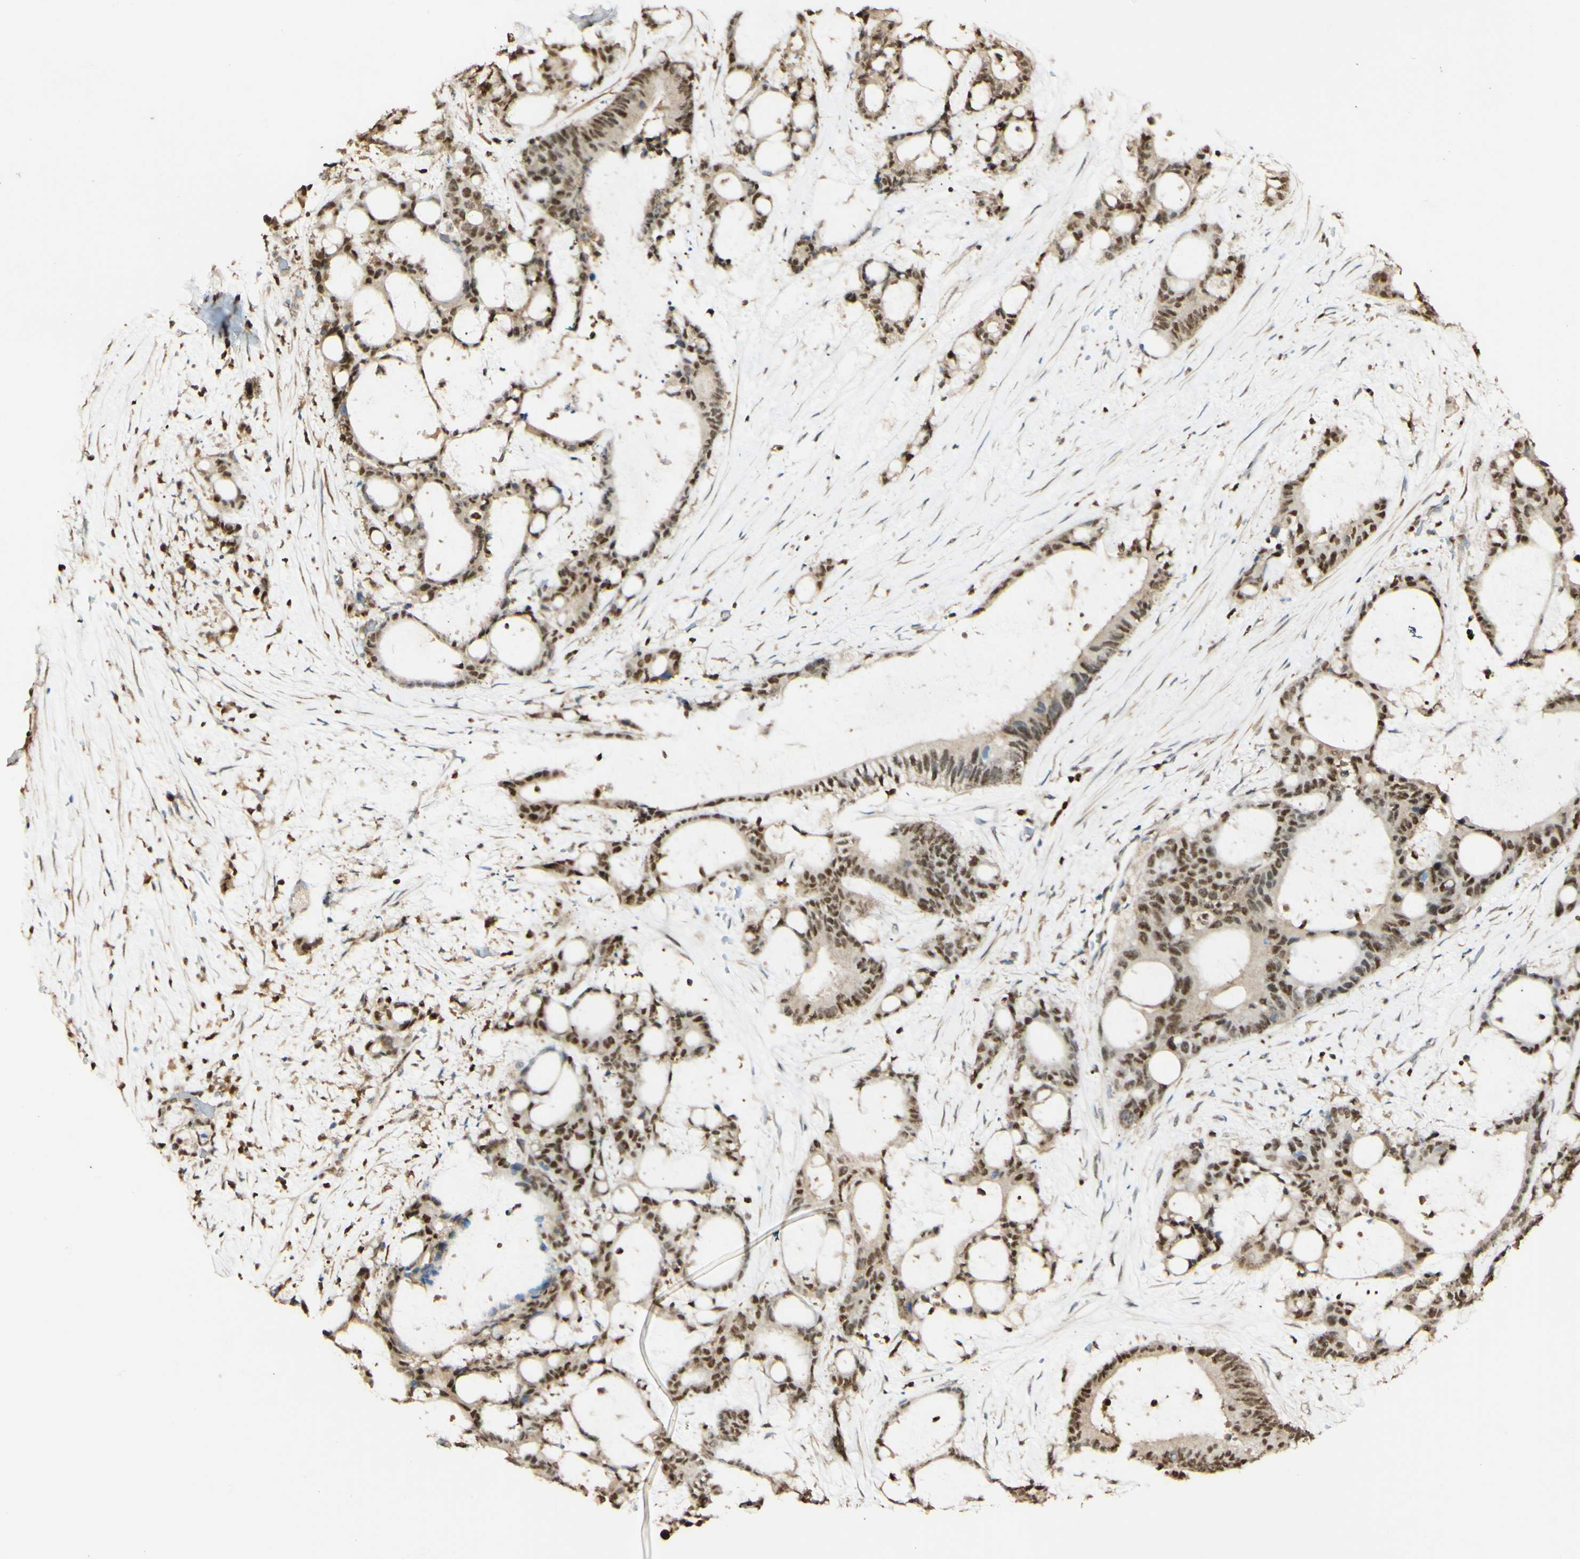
{"staining": {"intensity": "strong", "quantity": ">75%", "location": "nuclear"}, "tissue": "liver cancer", "cell_type": "Tumor cells", "image_type": "cancer", "snomed": [{"axis": "morphology", "description": "Cholangiocarcinoma"}, {"axis": "topography", "description": "Liver"}], "caption": "High-magnification brightfield microscopy of liver cholangiocarcinoma stained with DAB (brown) and counterstained with hematoxylin (blue). tumor cells exhibit strong nuclear positivity is appreciated in approximately>75% of cells. (DAB (3,3'-diaminobenzidine) = brown stain, brightfield microscopy at high magnification).", "gene": "MAP3K4", "patient": {"sex": "female", "age": 73}}